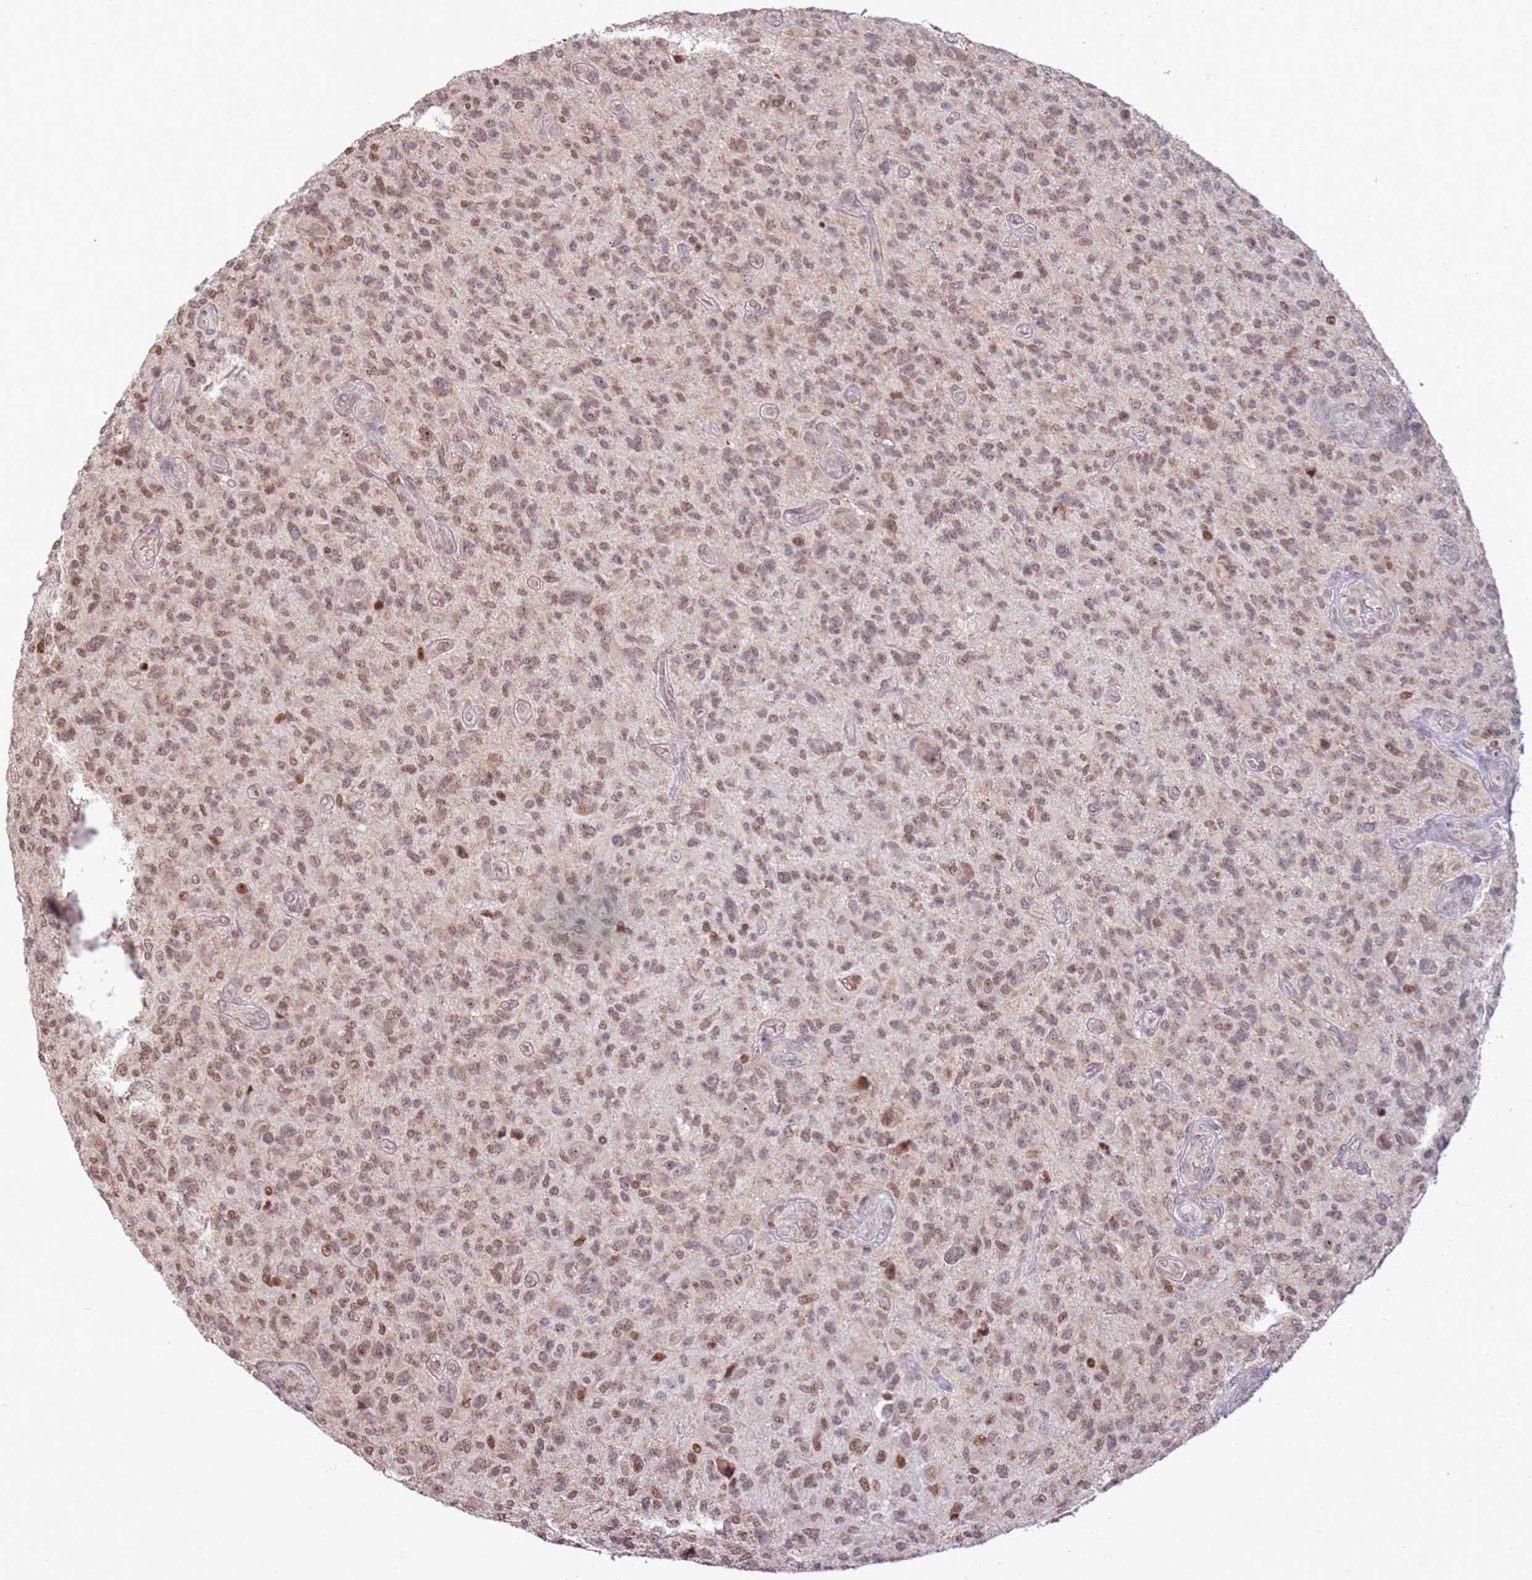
{"staining": {"intensity": "moderate", "quantity": ">75%", "location": "nuclear"}, "tissue": "glioma", "cell_type": "Tumor cells", "image_type": "cancer", "snomed": [{"axis": "morphology", "description": "Glioma, malignant, High grade"}, {"axis": "topography", "description": "Brain"}], "caption": "Protein positivity by immunohistochemistry reveals moderate nuclear positivity in approximately >75% of tumor cells in malignant glioma (high-grade).", "gene": "SCAF1", "patient": {"sex": "male", "age": 47}}